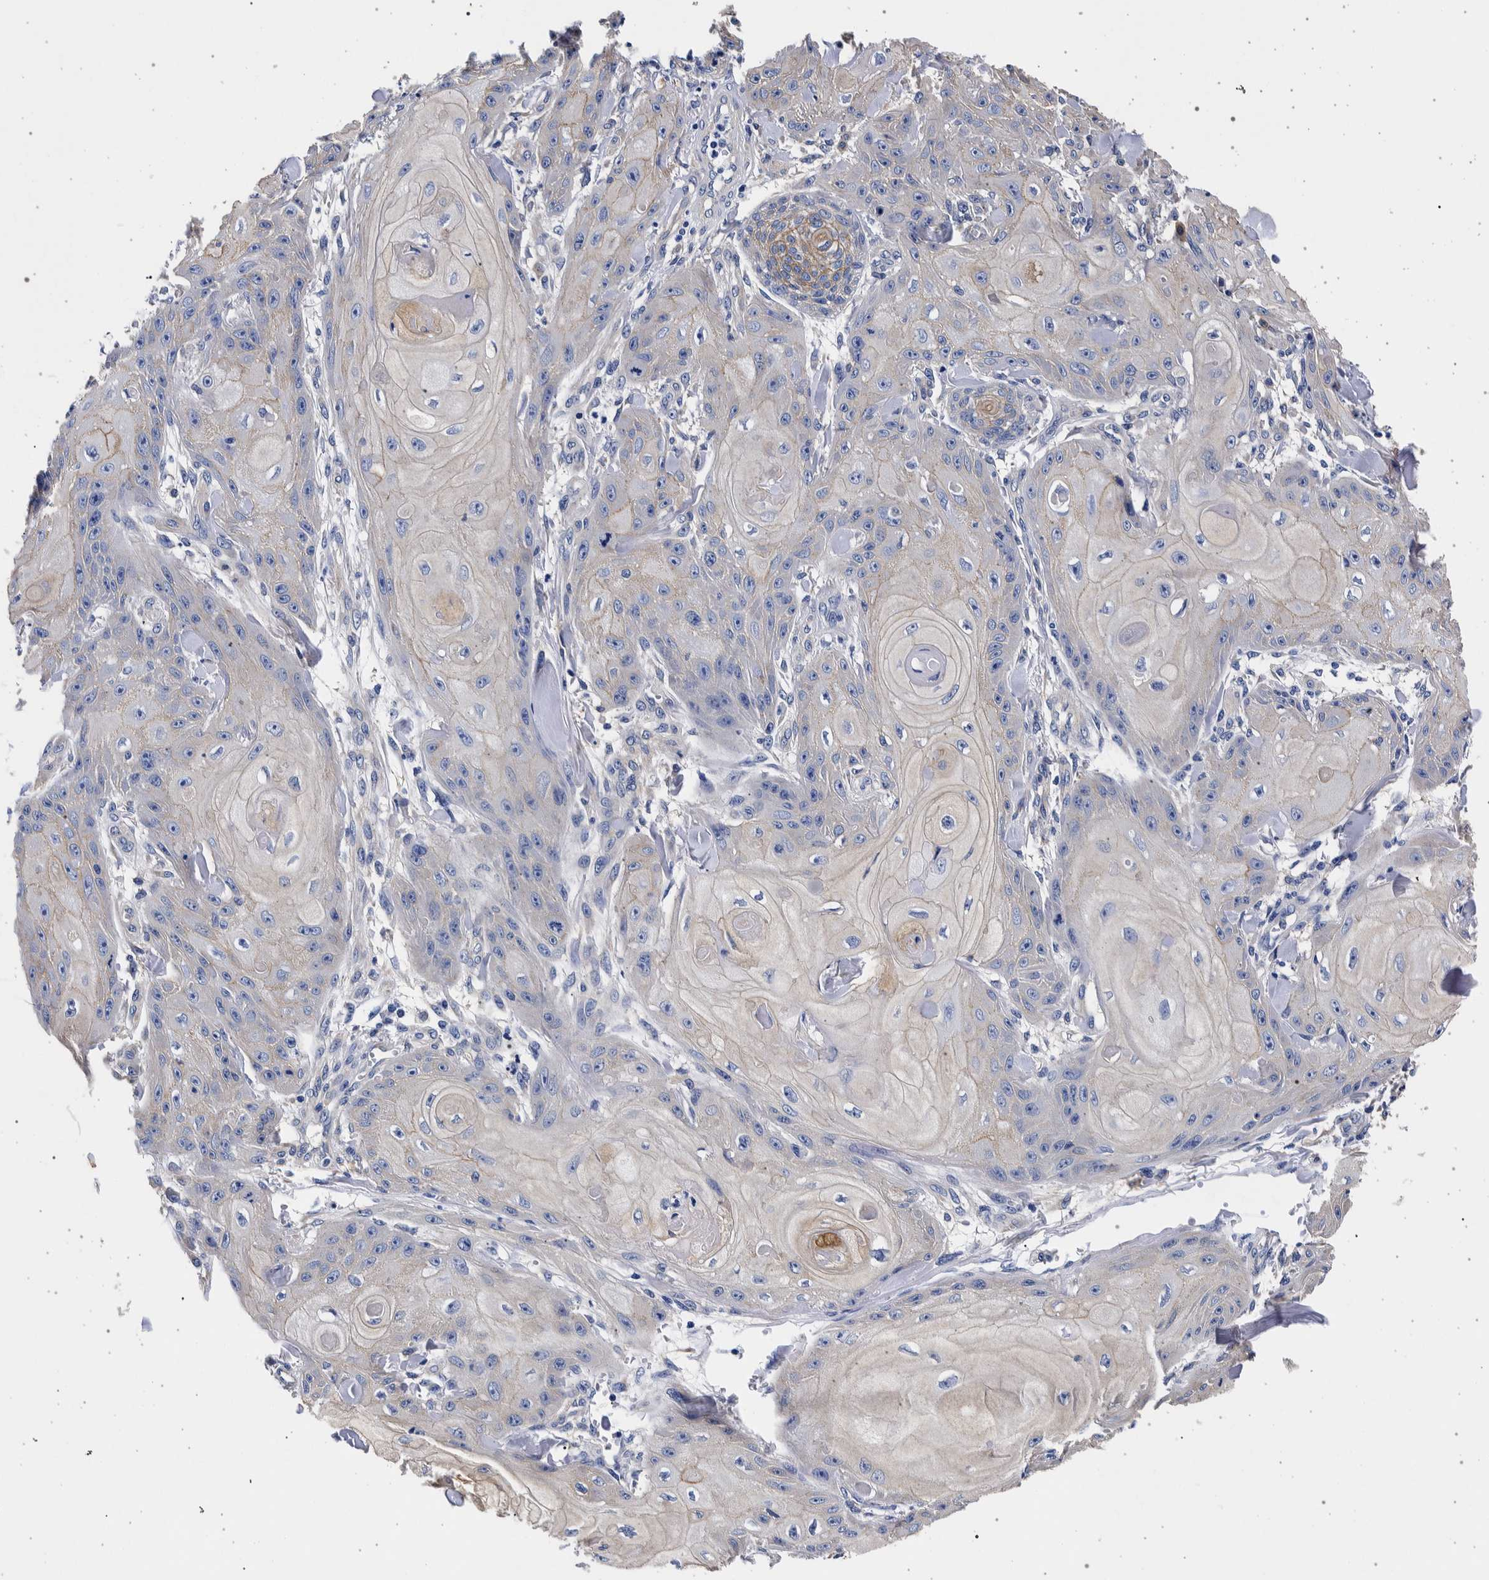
{"staining": {"intensity": "weak", "quantity": "<25%", "location": "cytoplasmic/membranous"}, "tissue": "skin cancer", "cell_type": "Tumor cells", "image_type": "cancer", "snomed": [{"axis": "morphology", "description": "Squamous cell carcinoma, NOS"}, {"axis": "topography", "description": "Skin"}], "caption": "This is an immunohistochemistry micrograph of skin cancer (squamous cell carcinoma). There is no expression in tumor cells.", "gene": "NIBAN2", "patient": {"sex": "male", "age": 74}}